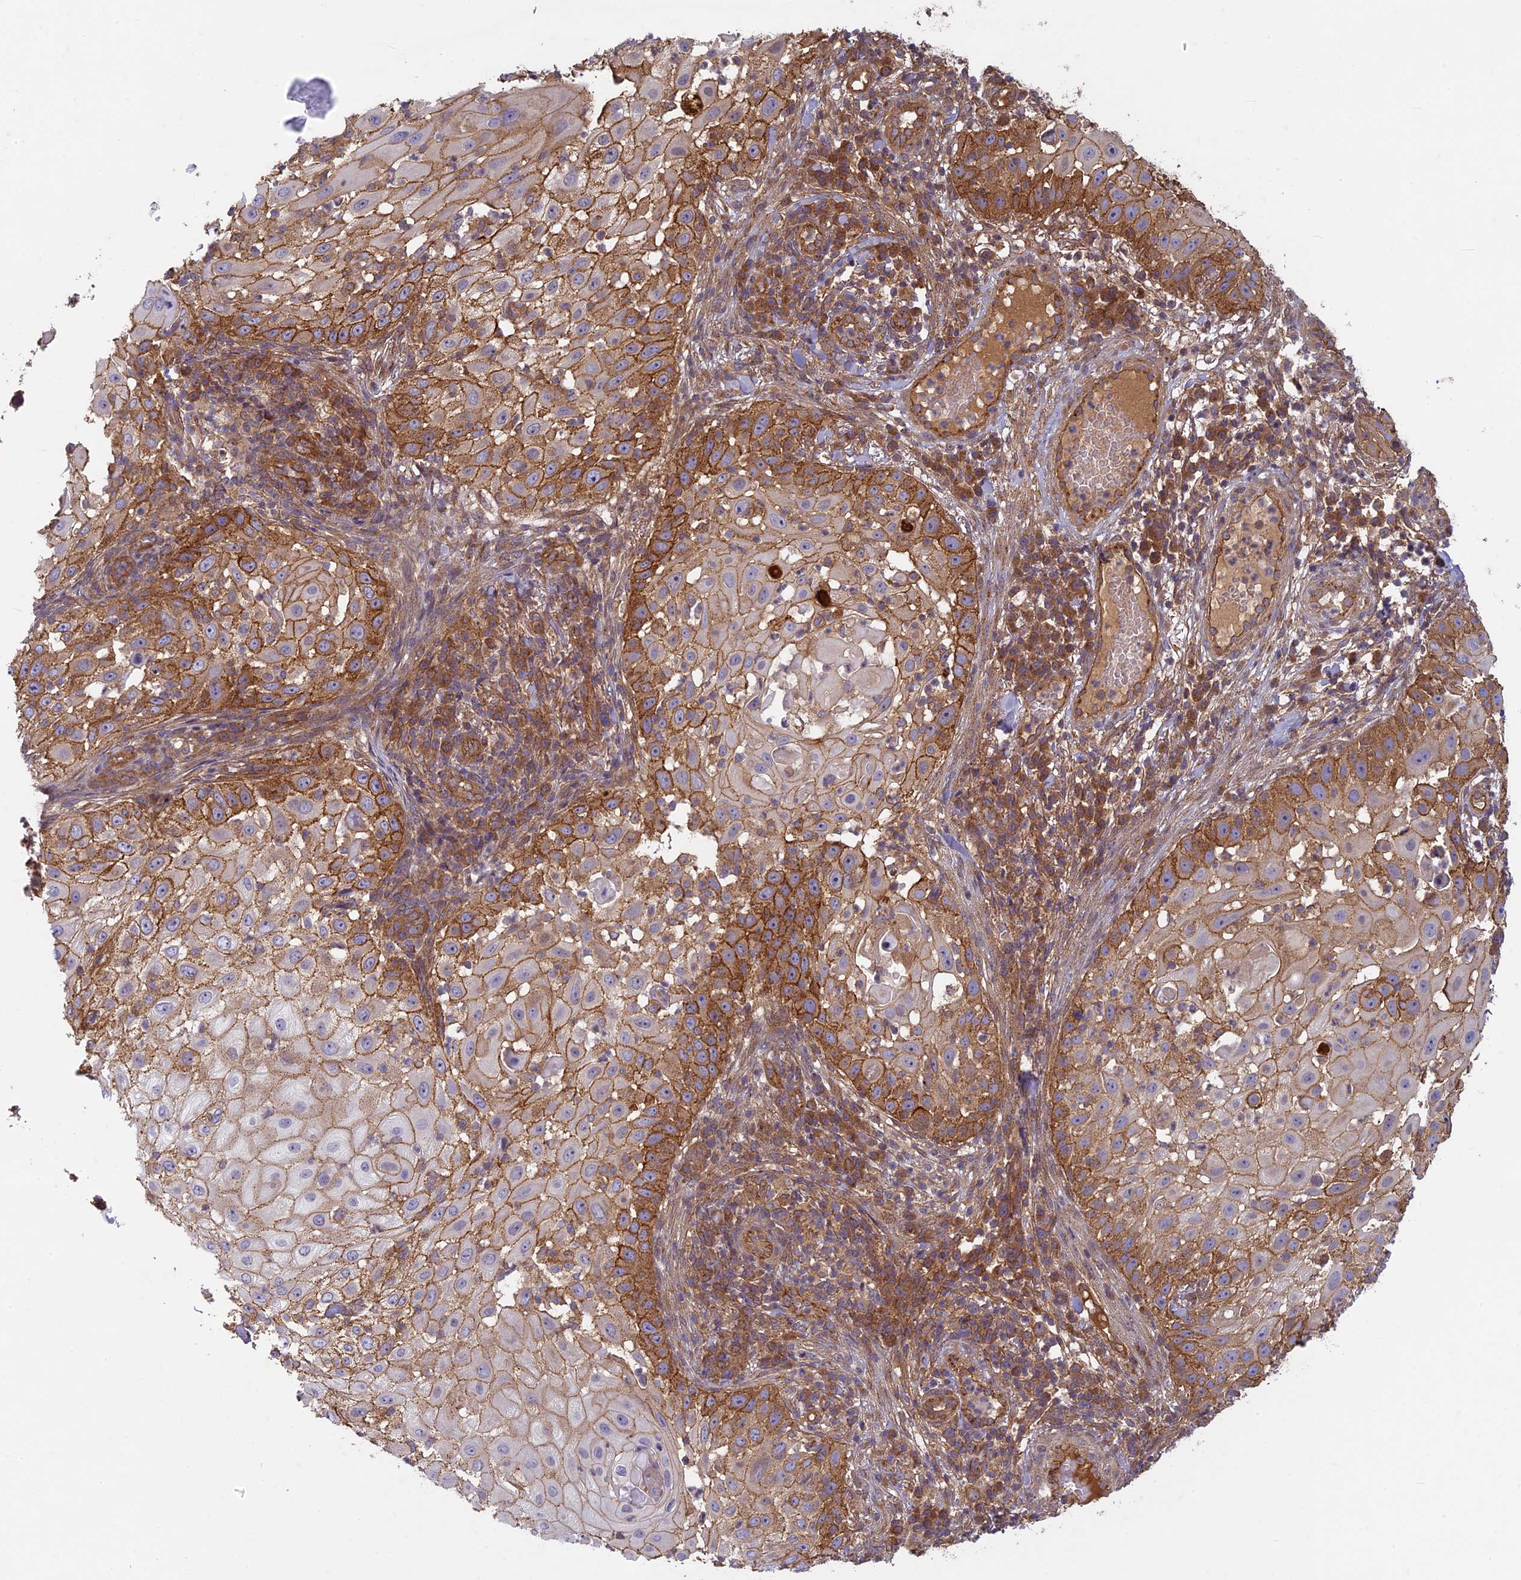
{"staining": {"intensity": "moderate", "quantity": ">75%", "location": "cytoplasmic/membranous"}, "tissue": "skin cancer", "cell_type": "Tumor cells", "image_type": "cancer", "snomed": [{"axis": "morphology", "description": "Squamous cell carcinoma, NOS"}, {"axis": "topography", "description": "Skin"}], "caption": "This micrograph reveals skin cancer (squamous cell carcinoma) stained with immunohistochemistry to label a protein in brown. The cytoplasmic/membranous of tumor cells show moderate positivity for the protein. Nuclei are counter-stained blue.", "gene": "TCF25", "patient": {"sex": "female", "age": 44}}